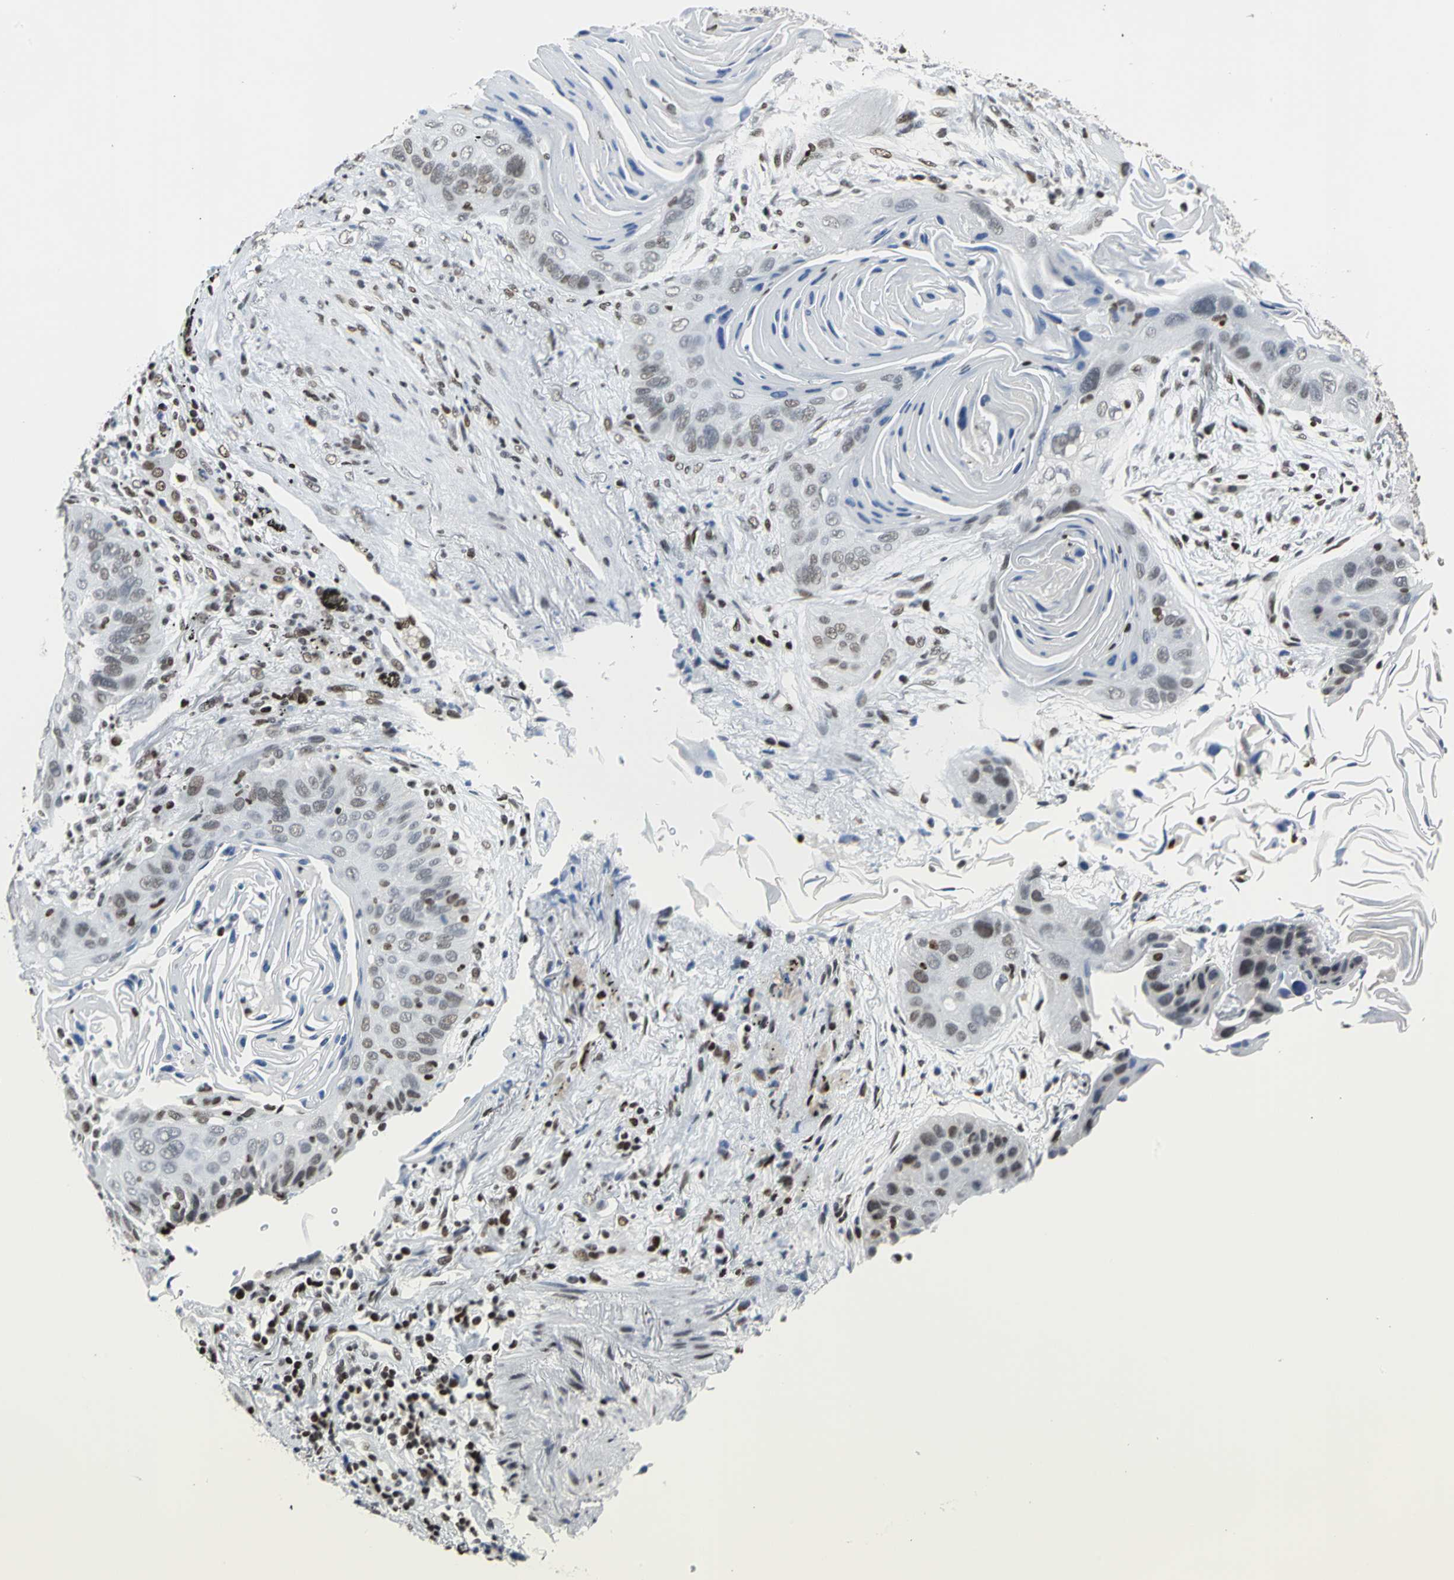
{"staining": {"intensity": "moderate", "quantity": "25%-75%", "location": "nuclear"}, "tissue": "lung cancer", "cell_type": "Tumor cells", "image_type": "cancer", "snomed": [{"axis": "morphology", "description": "Squamous cell carcinoma, NOS"}, {"axis": "topography", "description": "Lung"}], "caption": "Immunohistochemistry (IHC) (DAB) staining of human squamous cell carcinoma (lung) shows moderate nuclear protein expression in approximately 25%-75% of tumor cells. The protein is stained brown, and the nuclei are stained in blue (DAB (3,3'-diaminobenzidine) IHC with brightfield microscopy, high magnification).", "gene": "HNRNPD", "patient": {"sex": "female", "age": 67}}